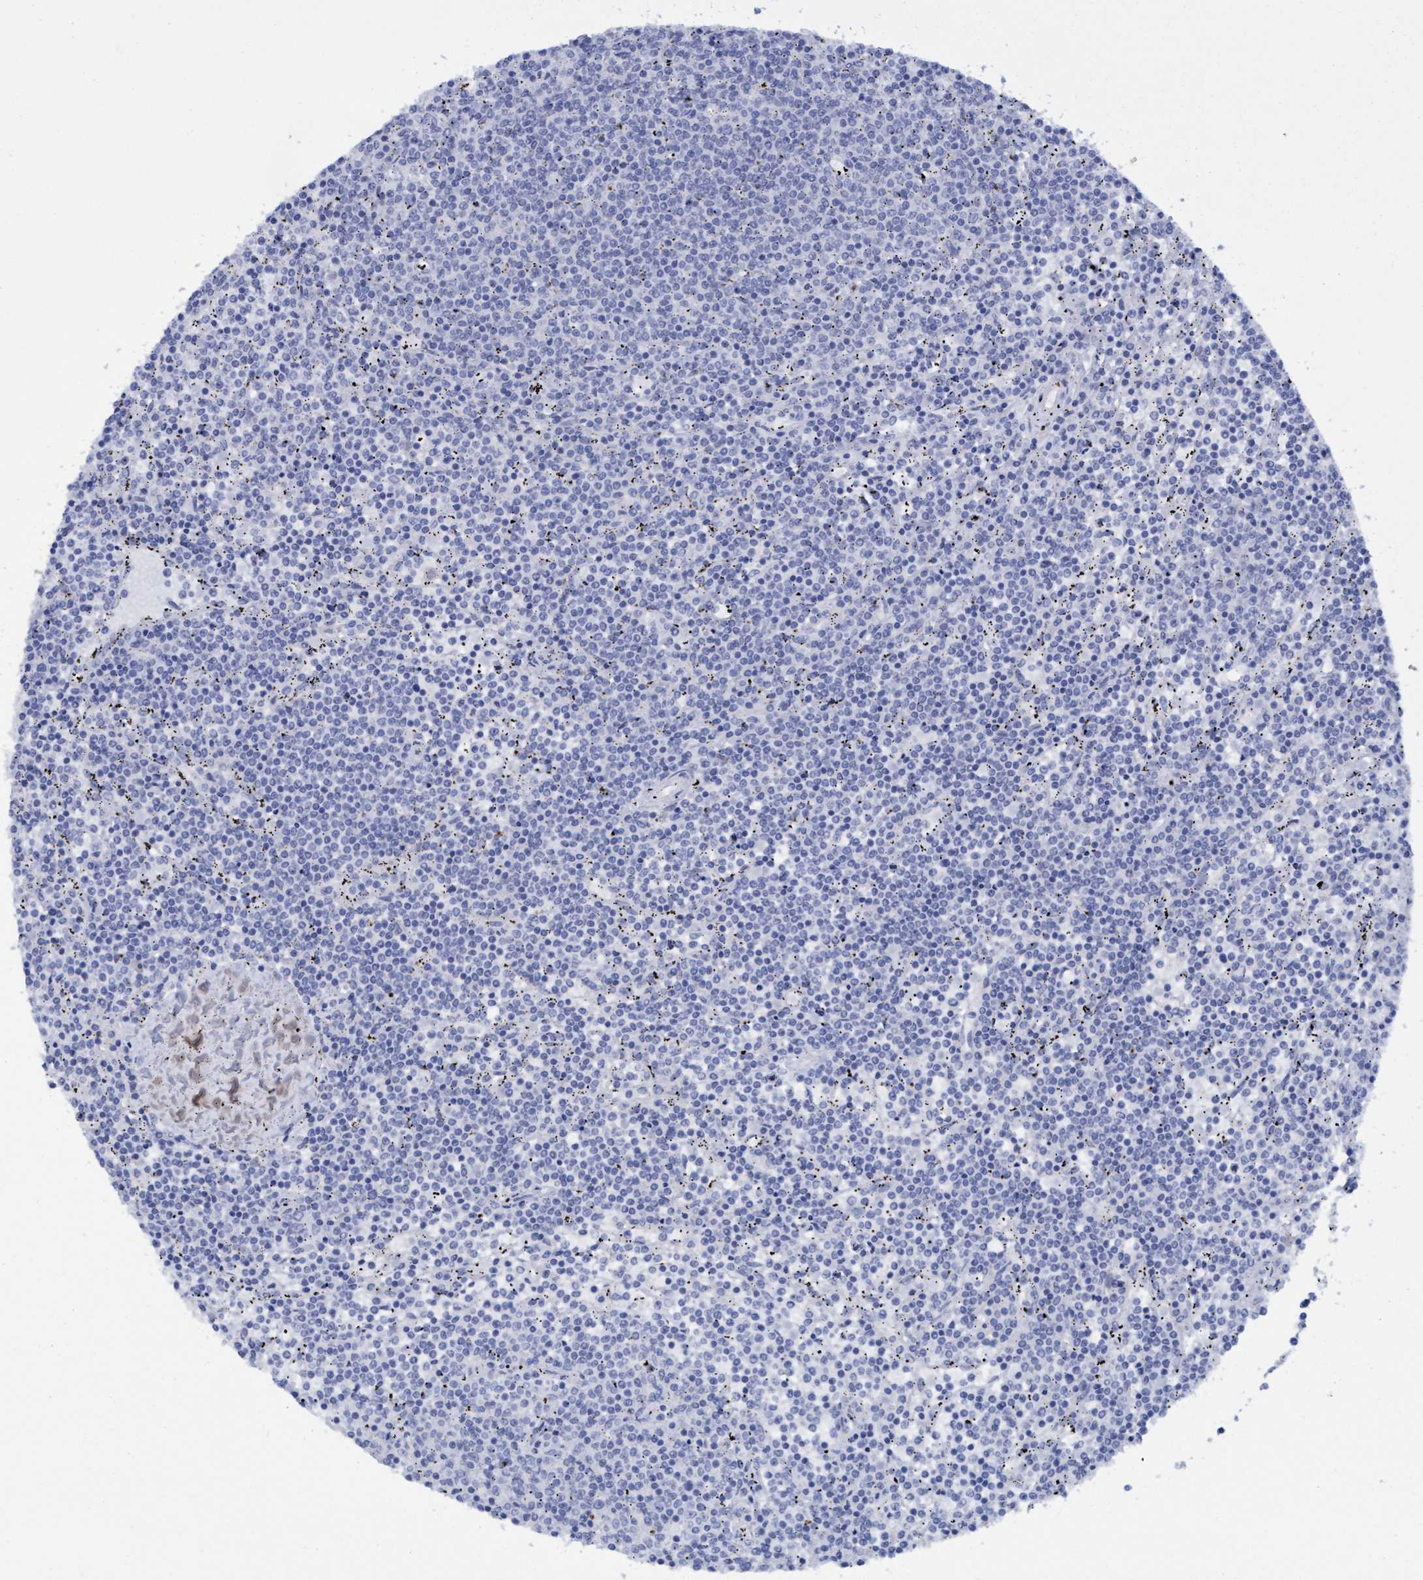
{"staining": {"intensity": "negative", "quantity": "none", "location": "none"}, "tissue": "lymphoma", "cell_type": "Tumor cells", "image_type": "cancer", "snomed": [{"axis": "morphology", "description": "Malignant lymphoma, non-Hodgkin's type, Low grade"}, {"axis": "topography", "description": "Spleen"}], "caption": "This is an immunohistochemistry image of low-grade malignant lymphoma, non-Hodgkin's type. There is no expression in tumor cells.", "gene": "SSTR3", "patient": {"sex": "female", "age": 50}}